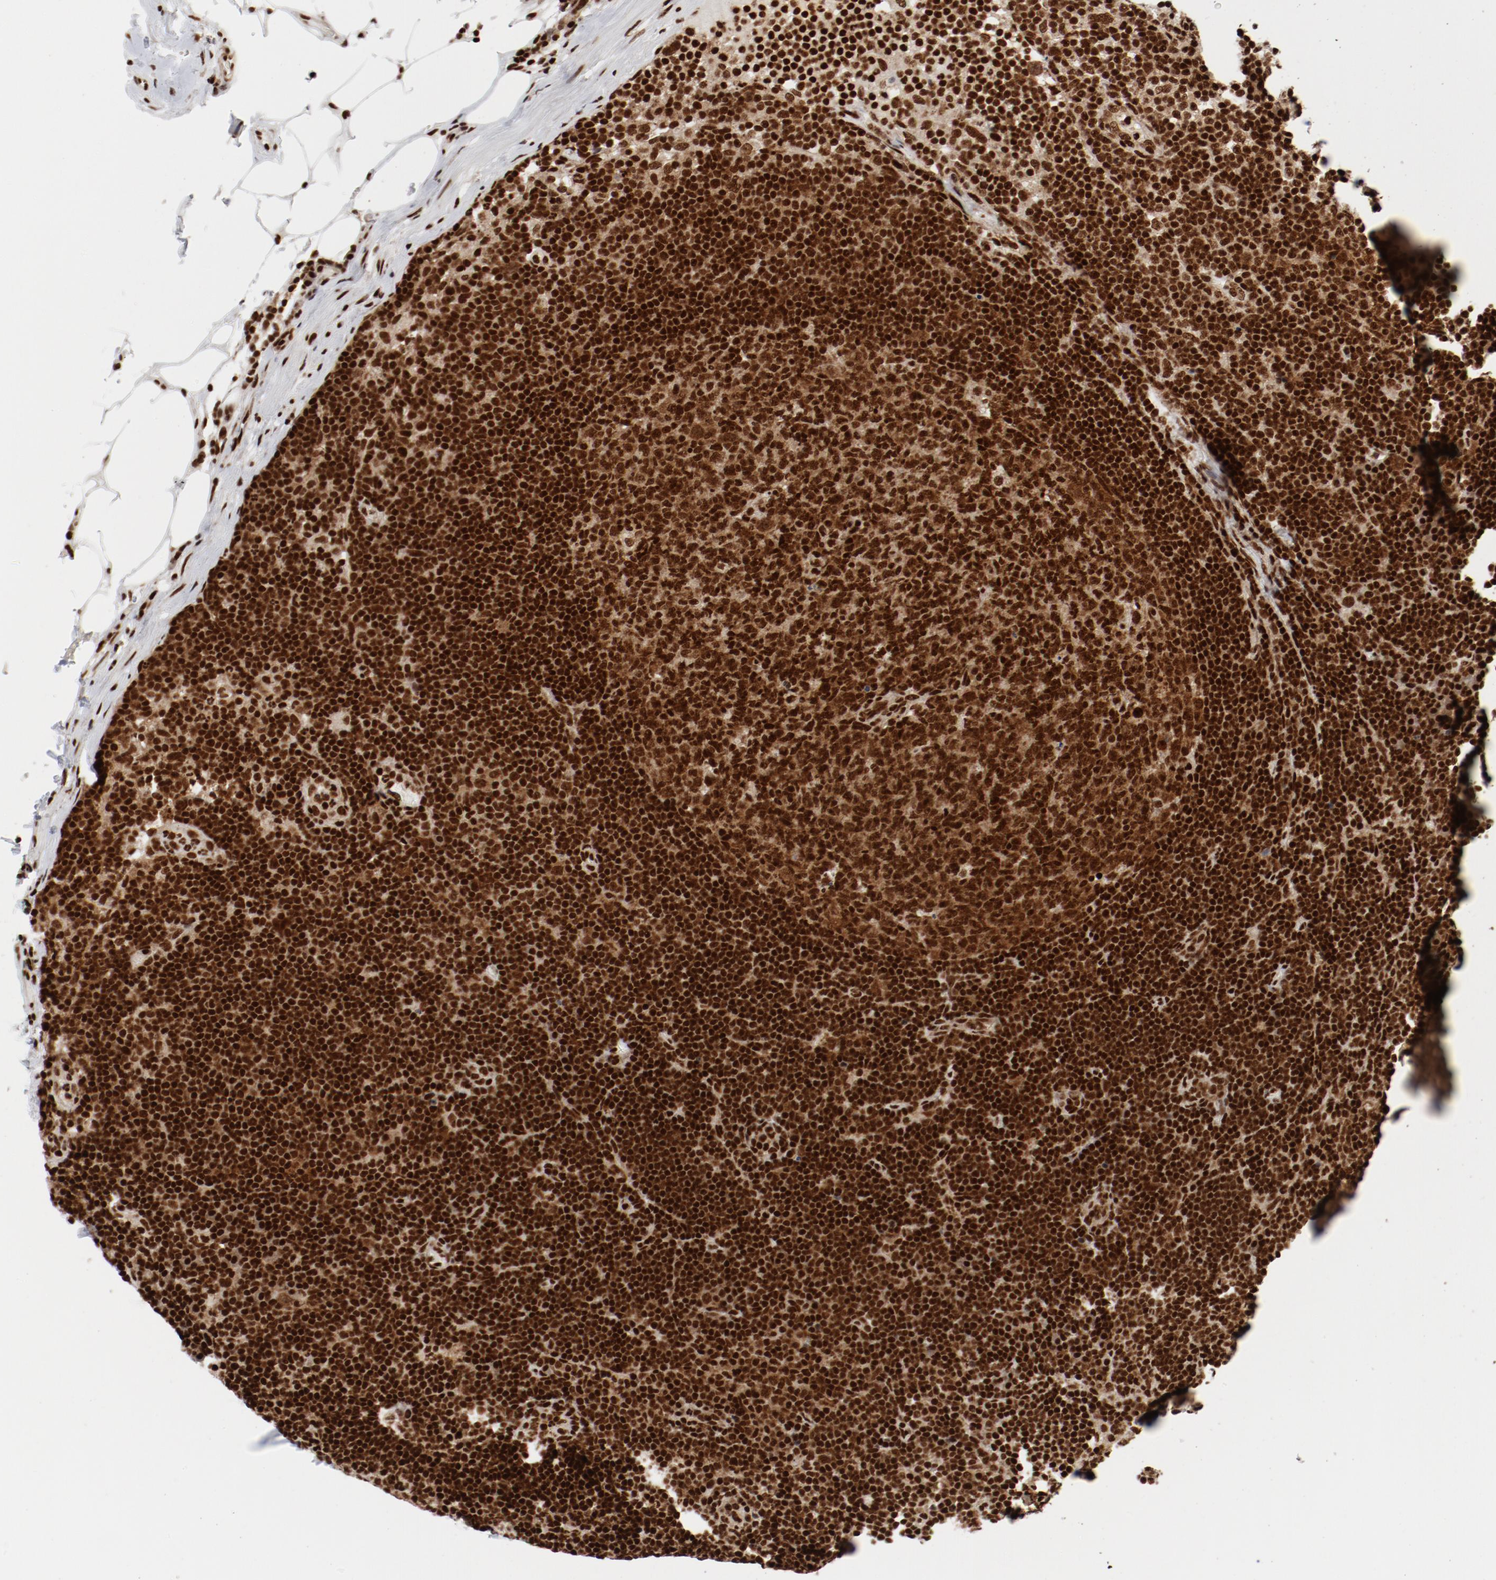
{"staining": {"intensity": "strong", "quantity": ">75%", "location": "nuclear"}, "tissue": "lymph node", "cell_type": "Germinal center cells", "image_type": "normal", "snomed": [{"axis": "morphology", "description": "Normal tissue, NOS"}, {"axis": "morphology", "description": "Squamous cell carcinoma, metastatic, NOS"}, {"axis": "topography", "description": "Lymph node"}], "caption": "Lymph node stained for a protein exhibits strong nuclear positivity in germinal center cells.", "gene": "NFYB", "patient": {"sex": "female", "age": 53}}